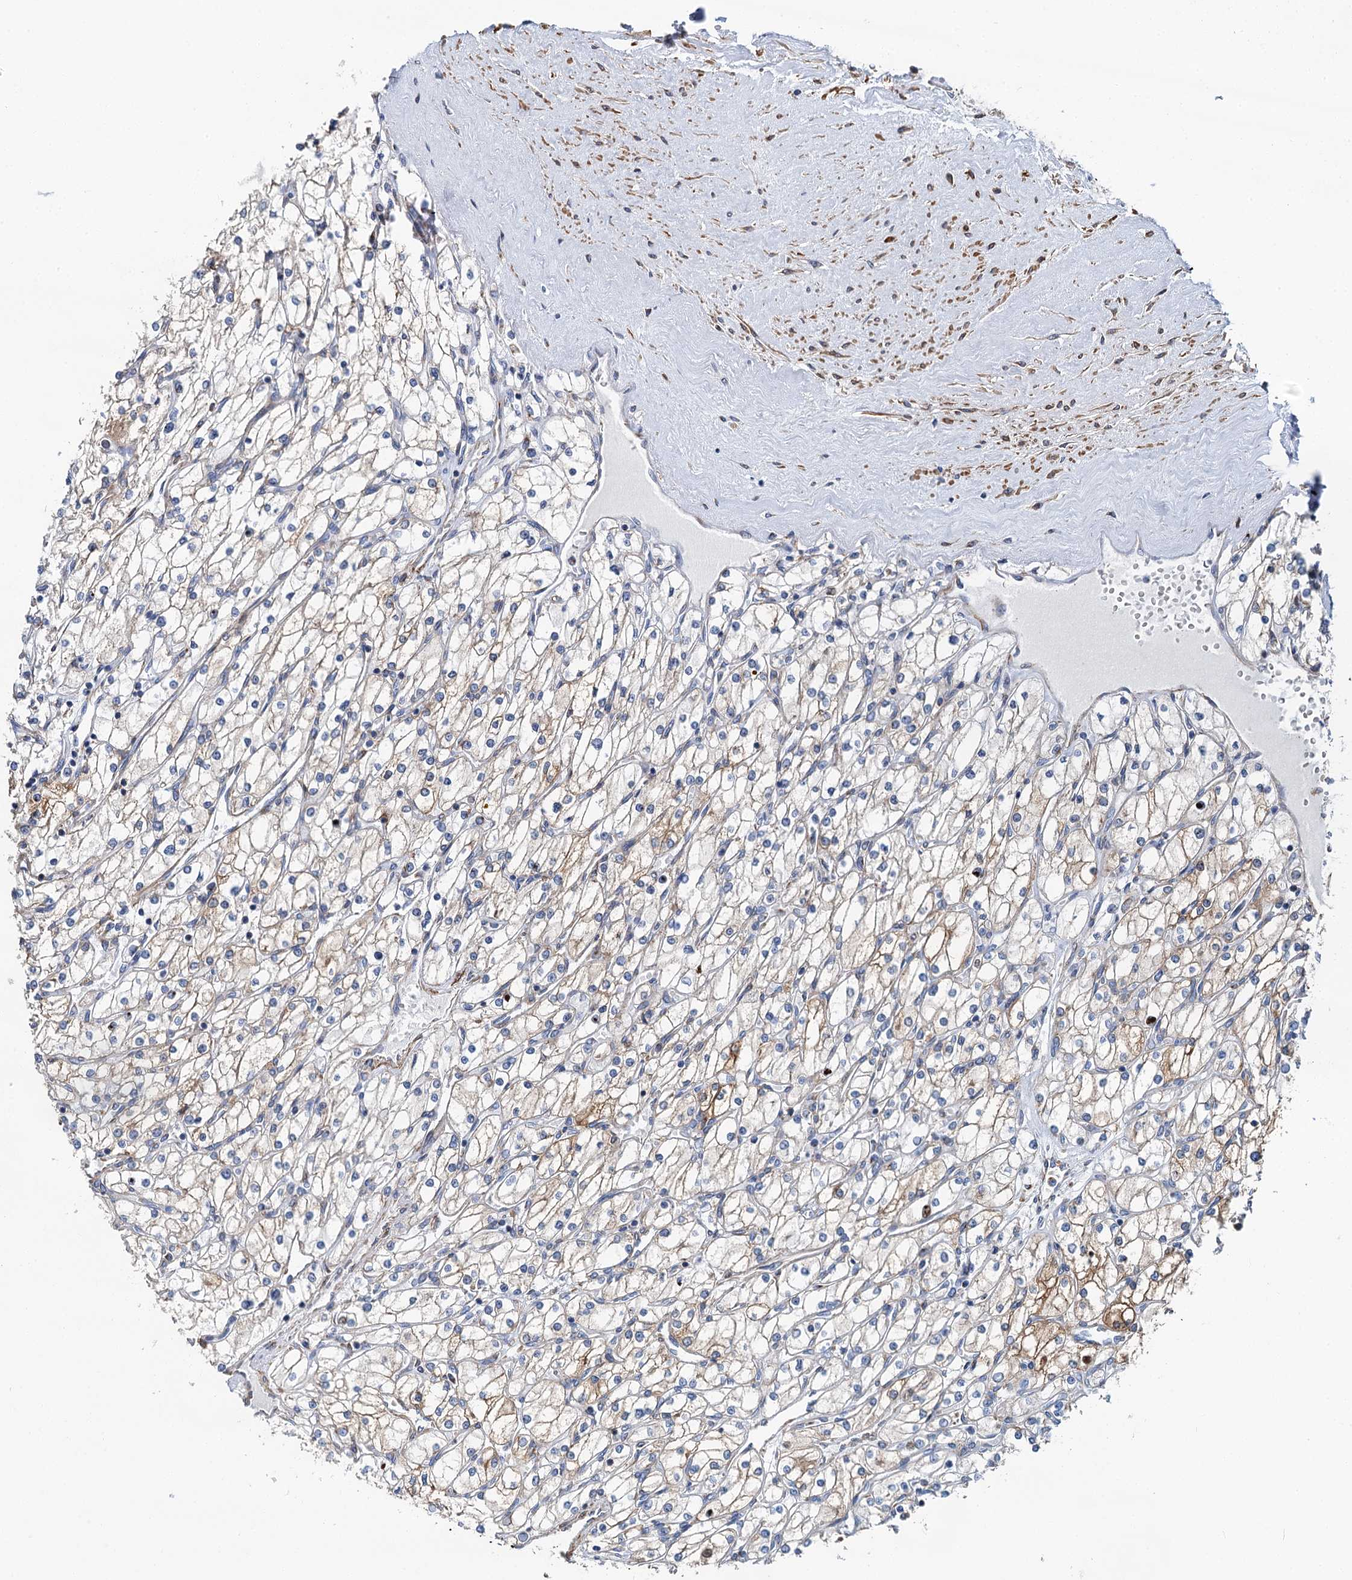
{"staining": {"intensity": "moderate", "quantity": "25%-75%", "location": "cytoplasmic/membranous"}, "tissue": "renal cancer", "cell_type": "Tumor cells", "image_type": "cancer", "snomed": [{"axis": "morphology", "description": "Adenocarcinoma, NOS"}, {"axis": "topography", "description": "Kidney"}], "caption": "Immunohistochemical staining of renal adenocarcinoma reveals moderate cytoplasmic/membranous protein positivity in about 25%-75% of tumor cells. The protein of interest is stained brown, and the nuclei are stained in blue (DAB (3,3'-diaminobenzidine) IHC with brightfield microscopy, high magnification).", "gene": "BET1L", "patient": {"sex": "male", "age": 80}}